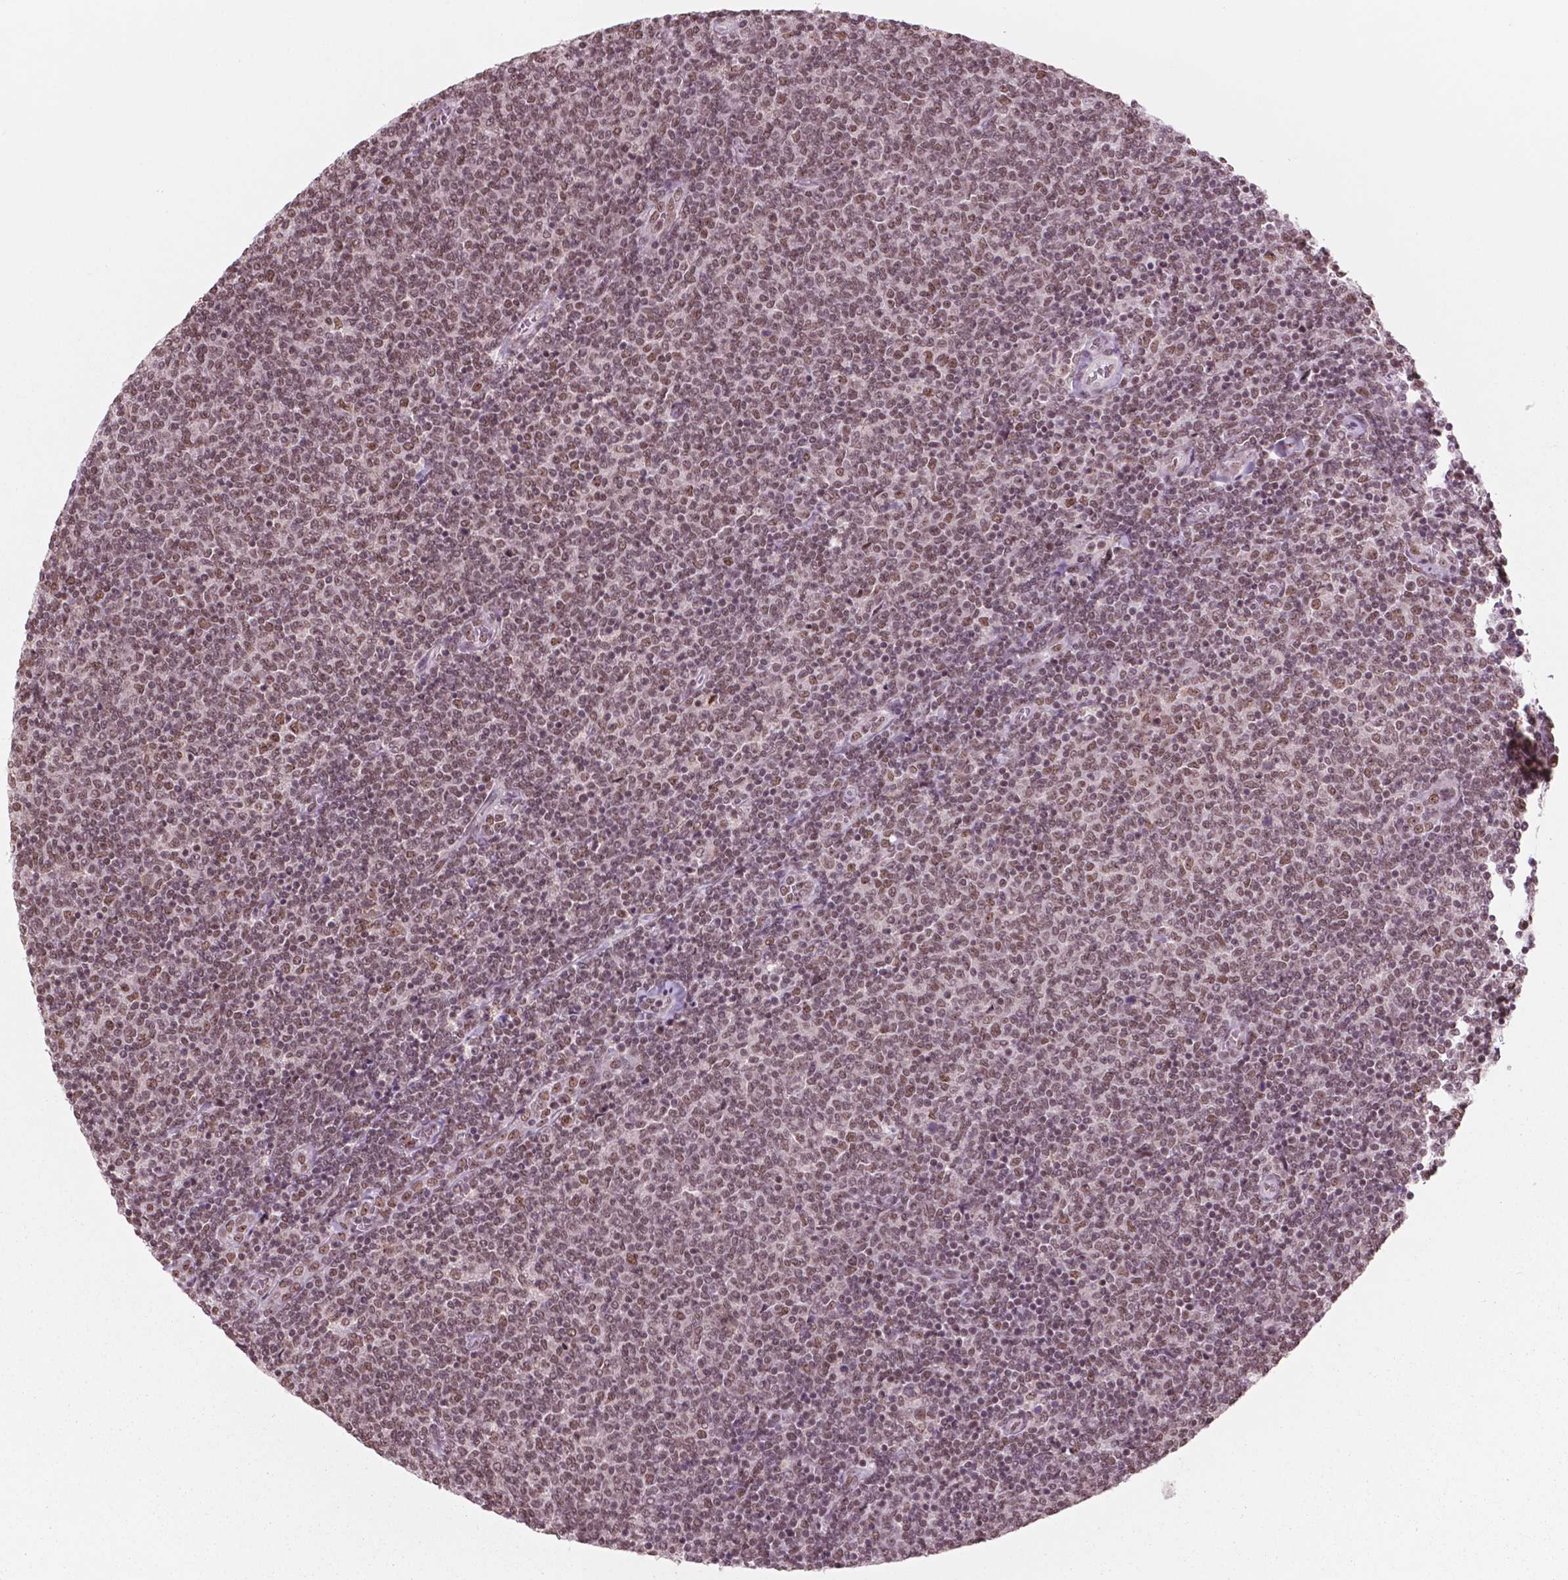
{"staining": {"intensity": "moderate", "quantity": ">75%", "location": "nuclear"}, "tissue": "lymphoma", "cell_type": "Tumor cells", "image_type": "cancer", "snomed": [{"axis": "morphology", "description": "Malignant lymphoma, non-Hodgkin's type, Low grade"}, {"axis": "topography", "description": "Lymph node"}], "caption": "Immunohistochemical staining of human lymphoma shows medium levels of moderate nuclear expression in about >75% of tumor cells.", "gene": "POLR2E", "patient": {"sex": "male", "age": 52}}